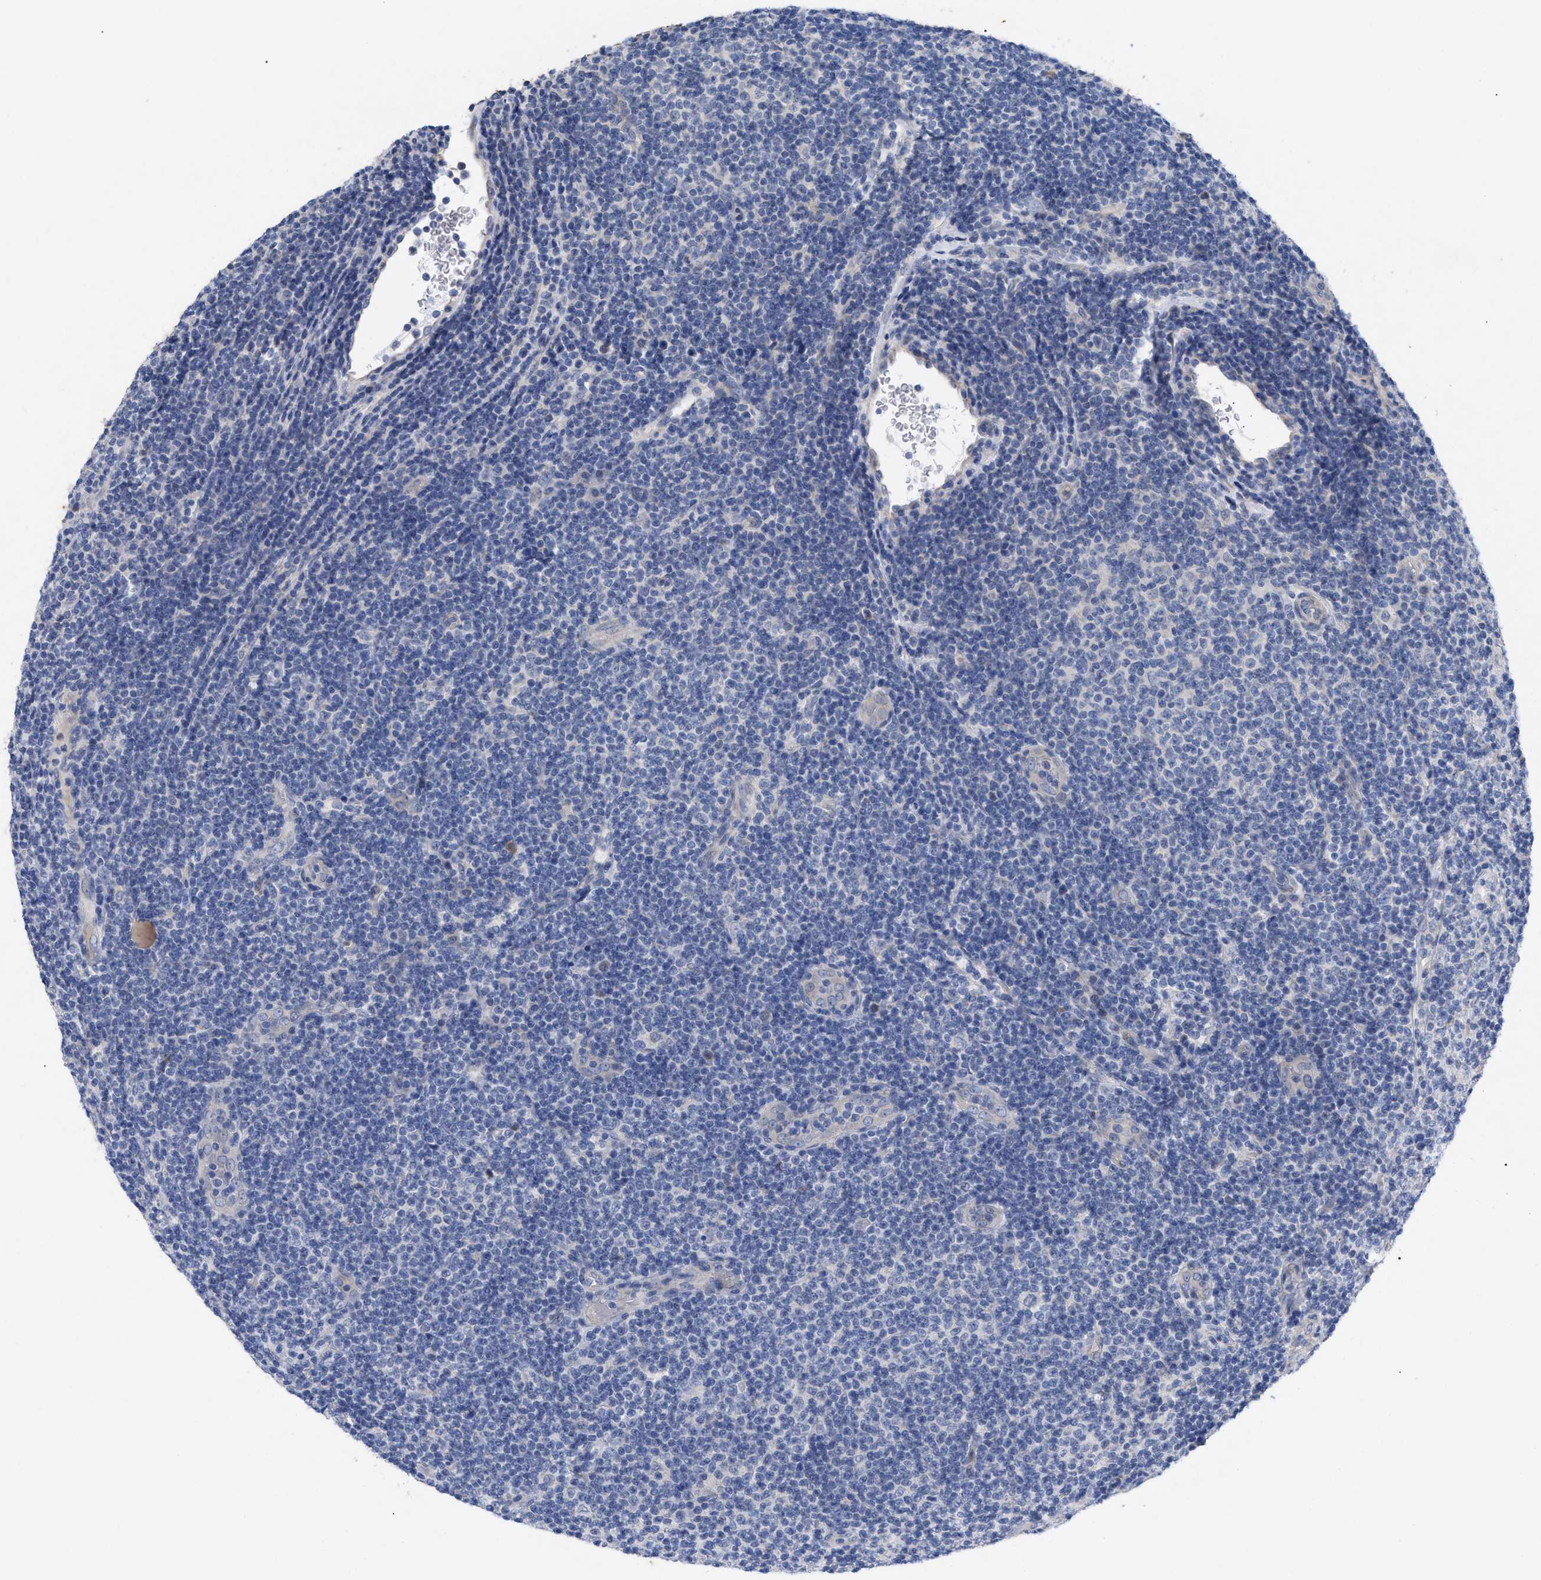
{"staining": {"intensity": "negative", "quantity": "none", "location": "none"}, "tissue": "lymphoma", "cell_type": "Tumor cells", "image_type": "cancer", "snomed": [{"axis": "morphology", "description": "Malignant lymphoma, non-Hodgkin's type, Low grade"}, {"axis": "topography", "description": "Lymph node"}], "caption": "IHC of human low-grade malignant lymphoma, non-Hodgkin's type exhibits no staining in tumor cells.", "gene": "VIP", "patient": {"sex": "male", "age": 83}}